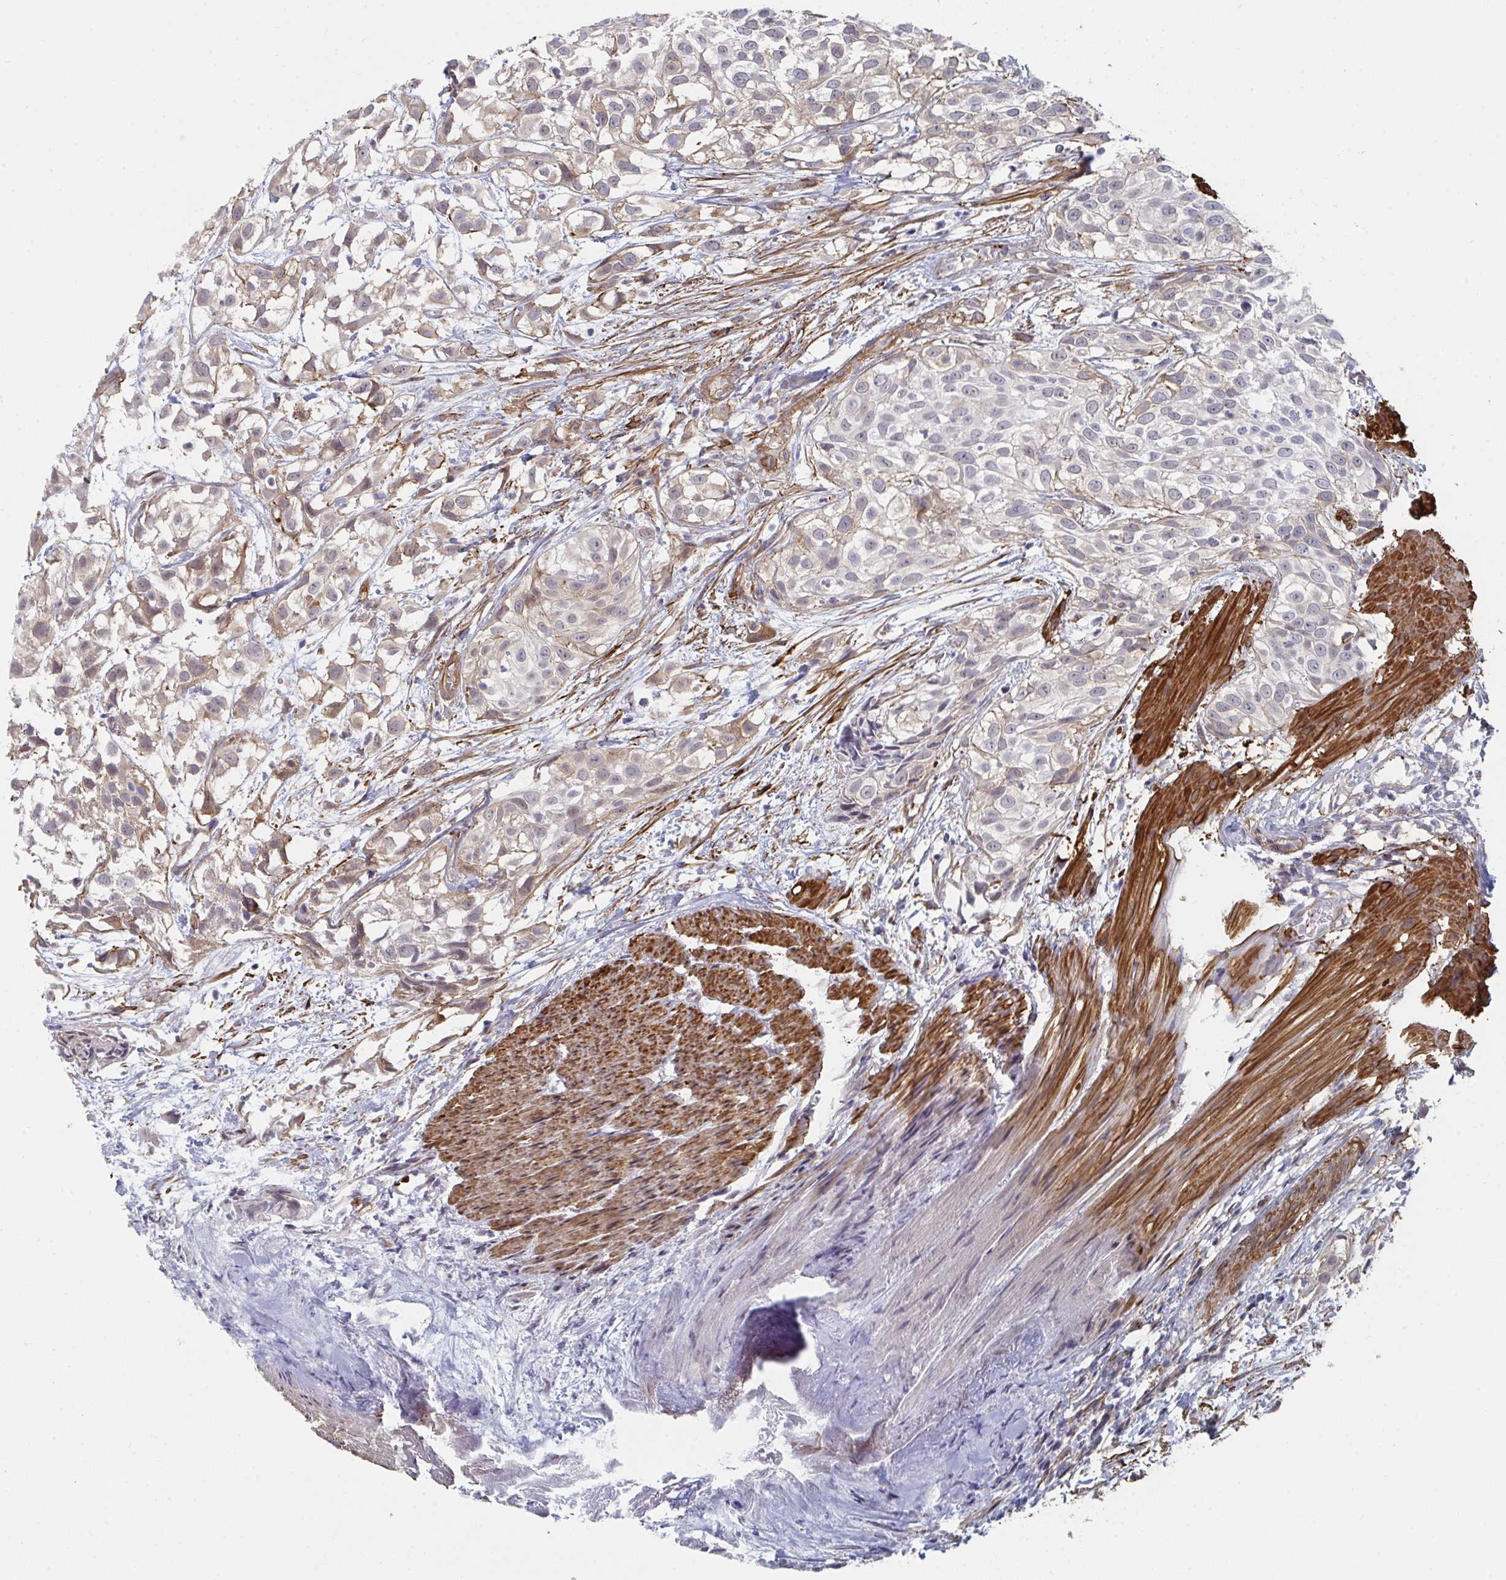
{"staining": {"intensity": "weak", "quantity": "<25%", "location": "cytoplasmic/membranous"}, "tissue": "urothelial cancer", "cell_type": "Tumor cells", "image_type": "cancer", "snomed": [{"axis": "morphology", "description": "Urothelial carcinoma, High grade"}, {"axis": "topography", "description": "Urinary bladder"}], "caption": "IHC photomicrograph of human urothelial cancer stained for a protein (brown), which exhibits no expression in tumor cells.", "gene": "NEURL4", "patient": {"sex": "male", "age": 56}}